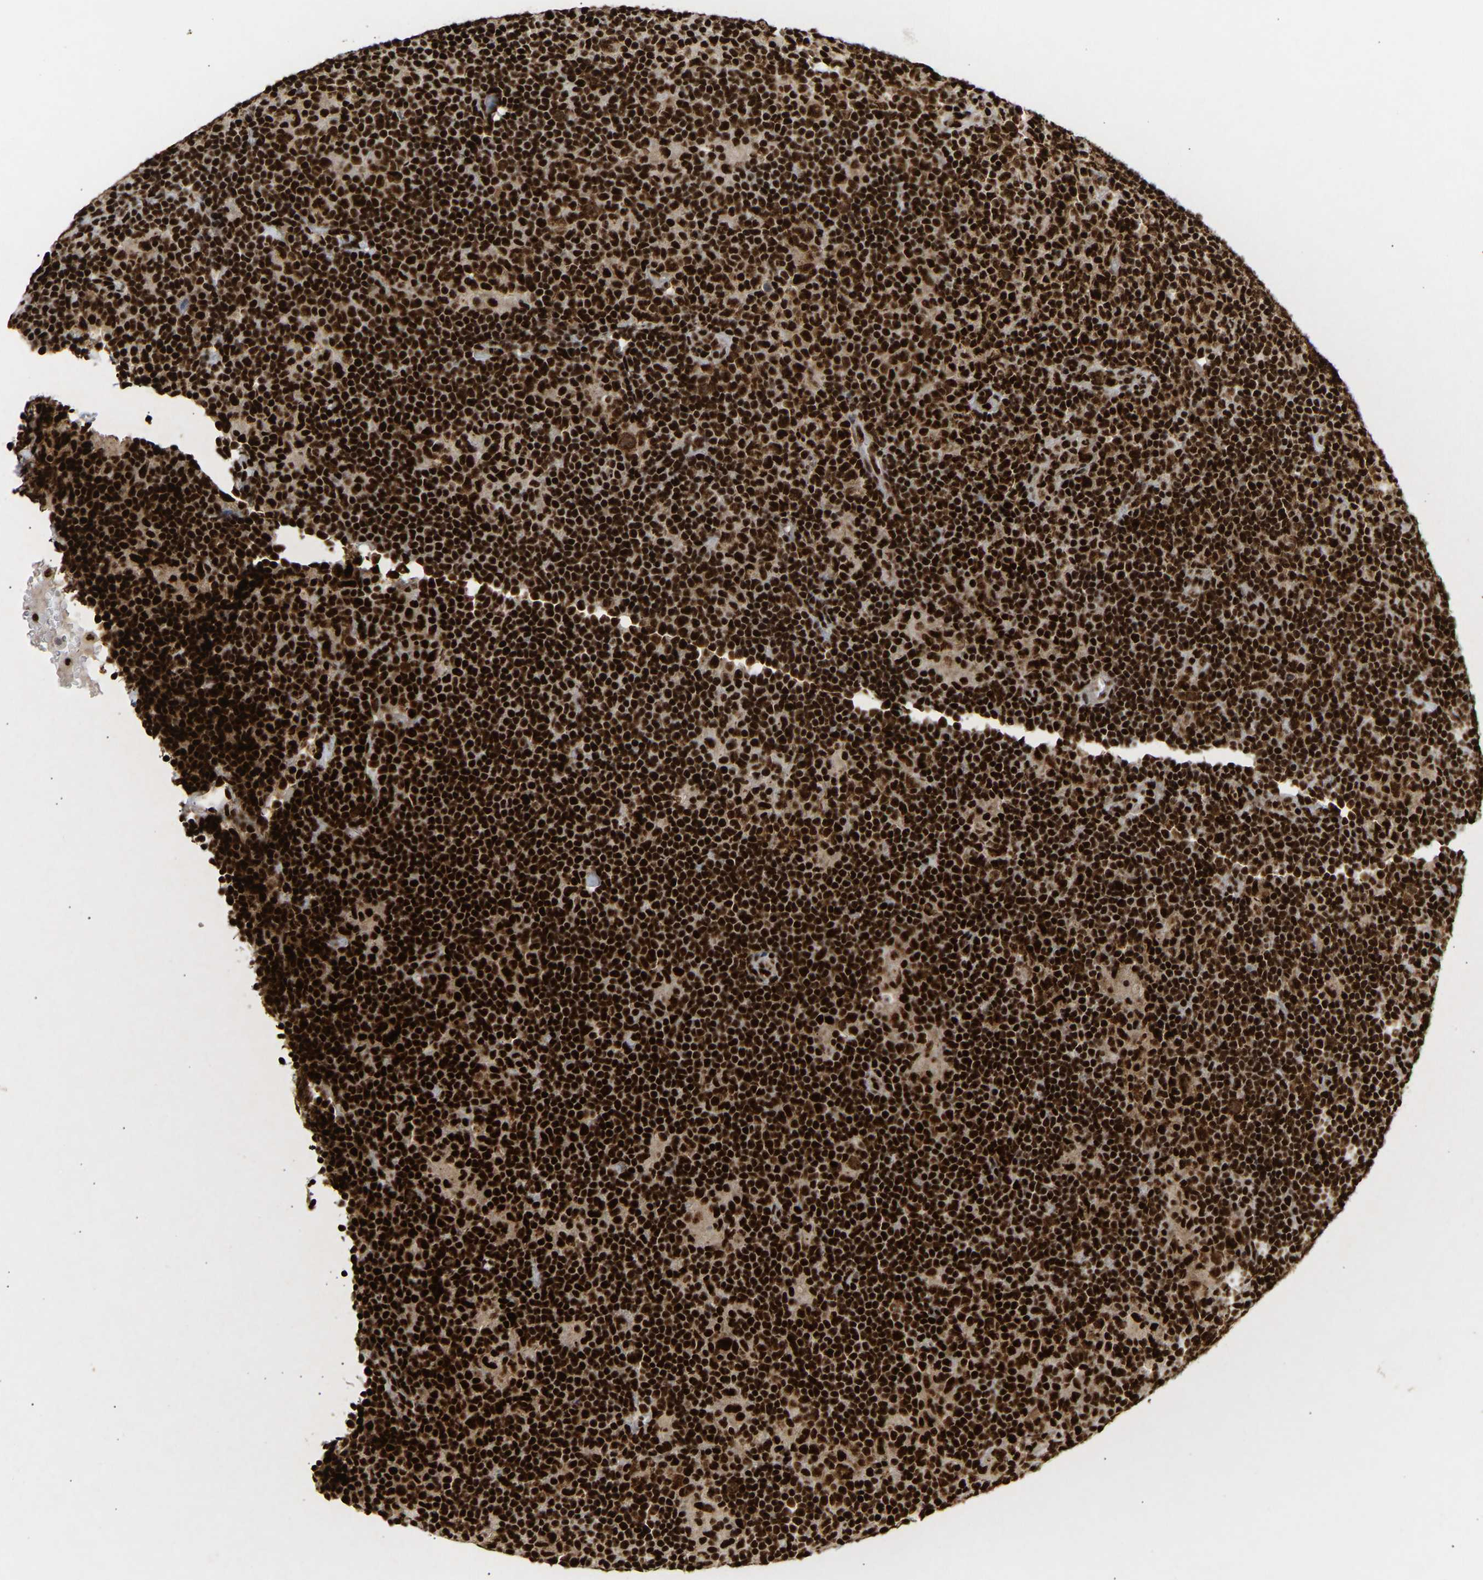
{"staining": {"intensity": "strong", "quantity": ">75%", "location": "nuclear"}, "tissue": "lymphoma", "cell_type": "Tumor cells", "image_type": "cancer", "snomed": [{"axis": "morphology", "description": "Hodgkin's disease, NOS"}, {"axis": "topography", "description": "Lymph node"}], "caption": "An IHC micrograph of neoplastic tissue is shown. Protein staining in brown highlights strong nuclear positivity in lymphoma within tumor cells.", "gene": "ALYREF", "patient": {"sex": "female", "age": 57}}